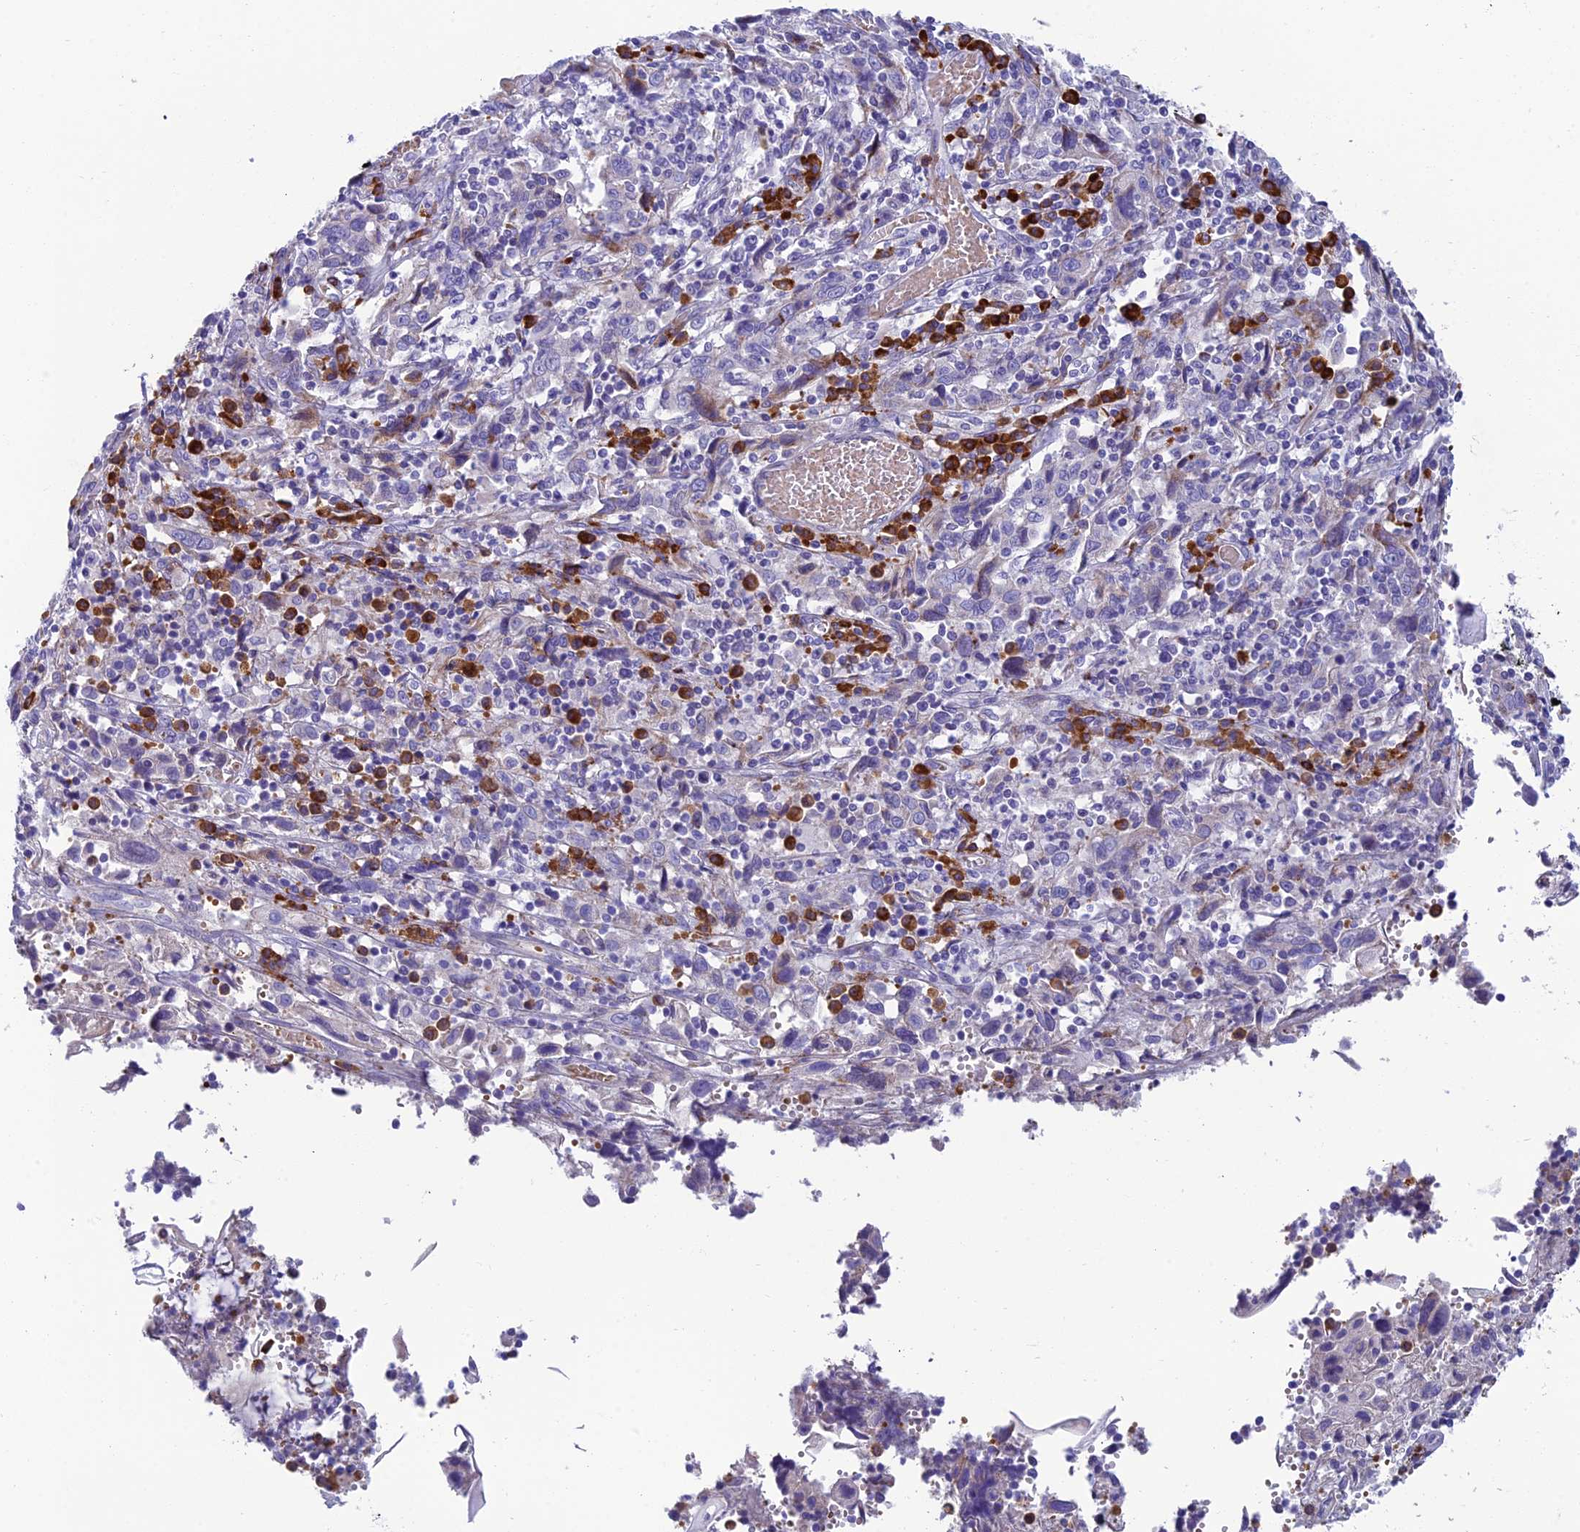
{"staining": {"intensity": "negative", "quantity": "none", "location": "none"}, "tissue": "cervical cancer", "cell_type": "Tumor cells", "image_type": "cancer", "snomed": [{"axis": "morphology", "description": "Squamous cell carcinoma, NOS"}, {"axis": "topography", "description": "Cervix"}], "caption": "Tumor cells are negative for protein expression in human cervical cancer (squamous cell carcinoma).", "gene": "MACIR", "patient": {"sex": "female", "age": 46}}